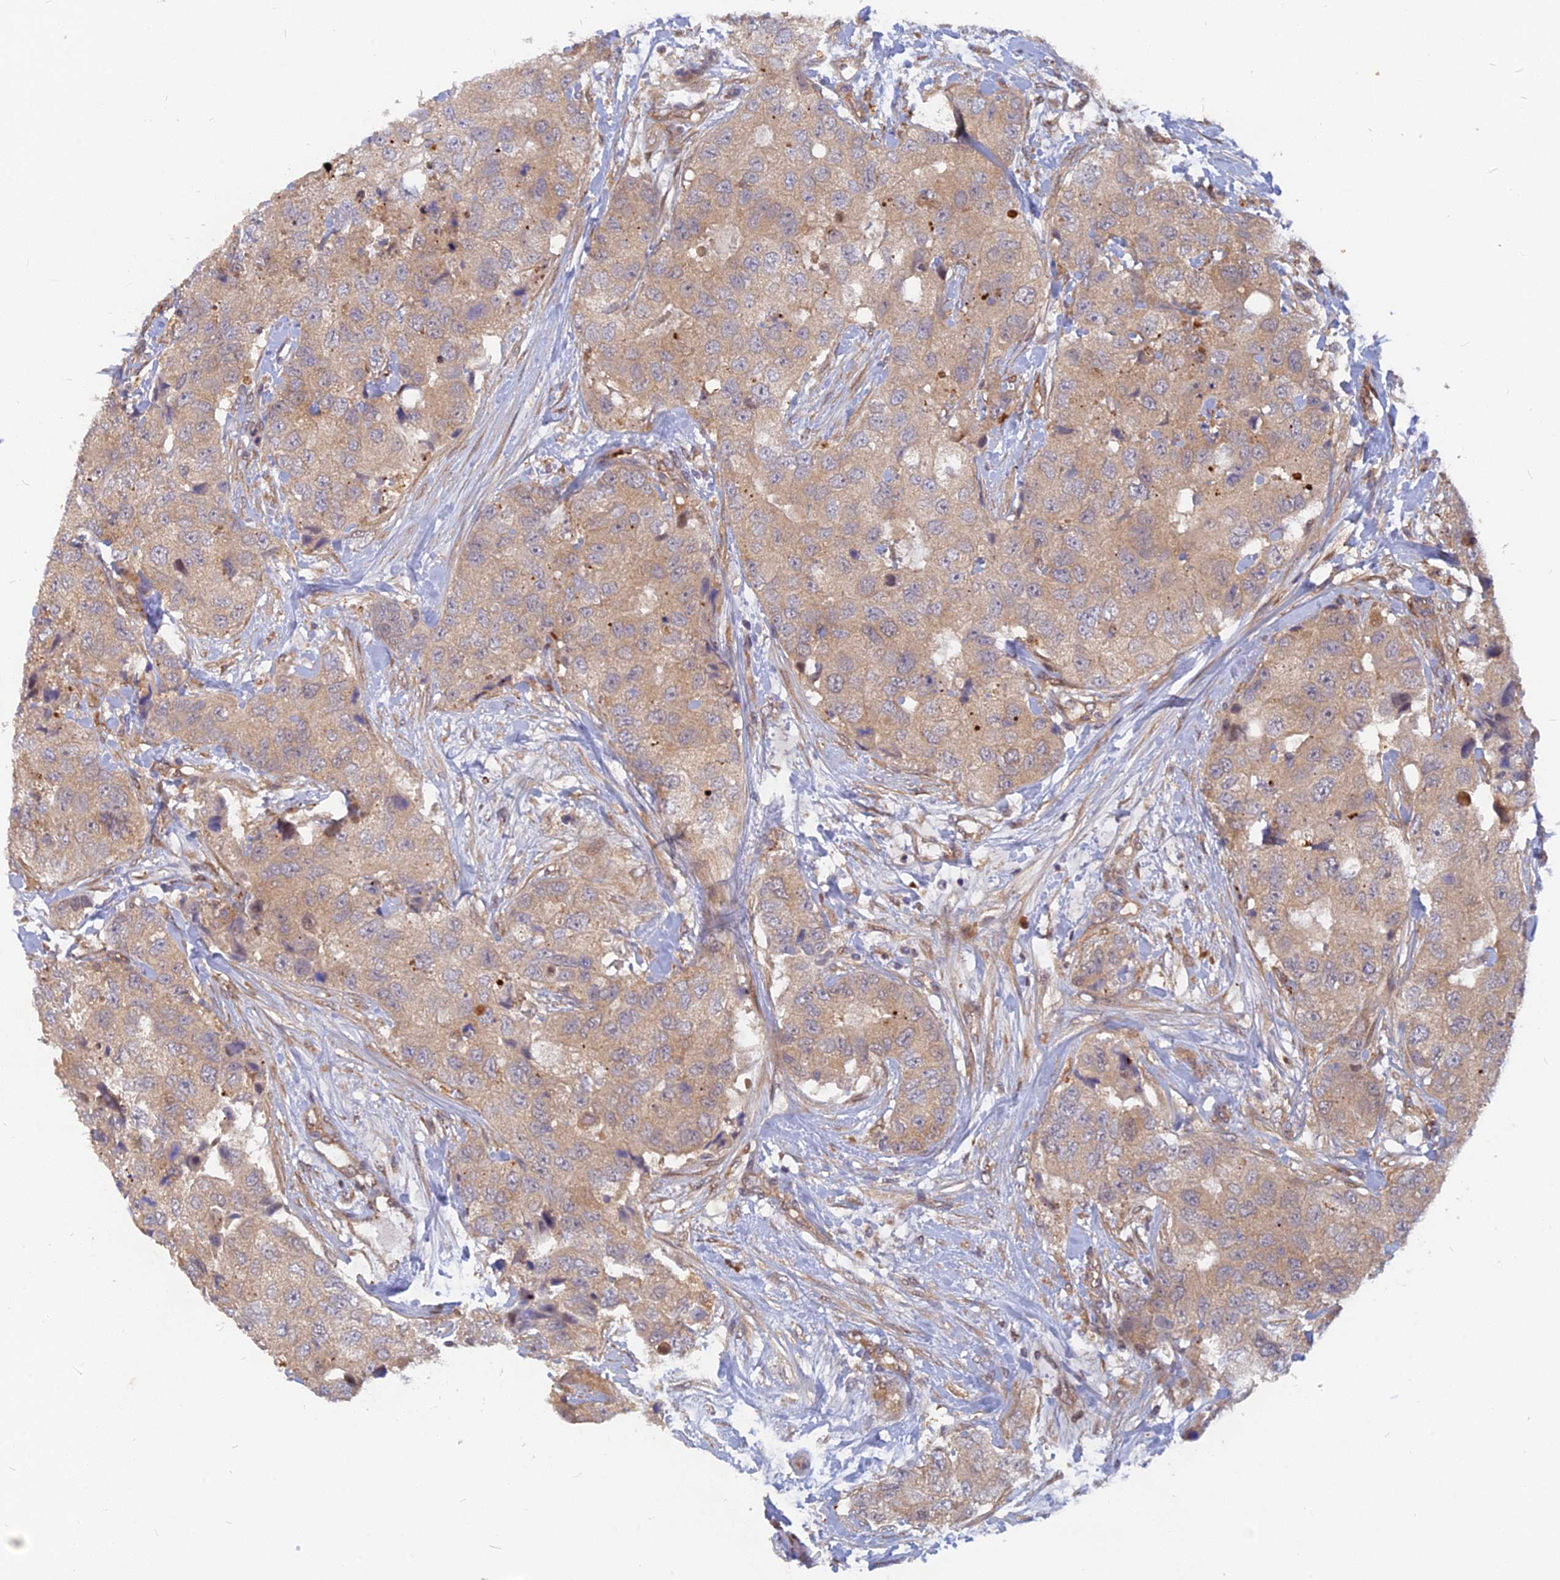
{"staining": {"intensity": "weak", "quantity": "25%-75%", "location": "cytoplasmic/membranous"}, "tissue": "breast cancer", "cell_type": "Tumor cells", "image_type": "cancer", "snomed": [{"axis": "morphology", "description": "Duct carcinoma"}, {"axis": "topography", "description": "Breast"}], "caption": "Immunohistochemistry micrograph of human infiltrating ductal carcinoma (breast) stained for a protein (brown), which shows low levels of weak cytoplasmic/membranous expression in approximately 25%-75% of tumor cells.", "gene": "ARL2BP", "patient": {"sex": "female", "age": 62}}